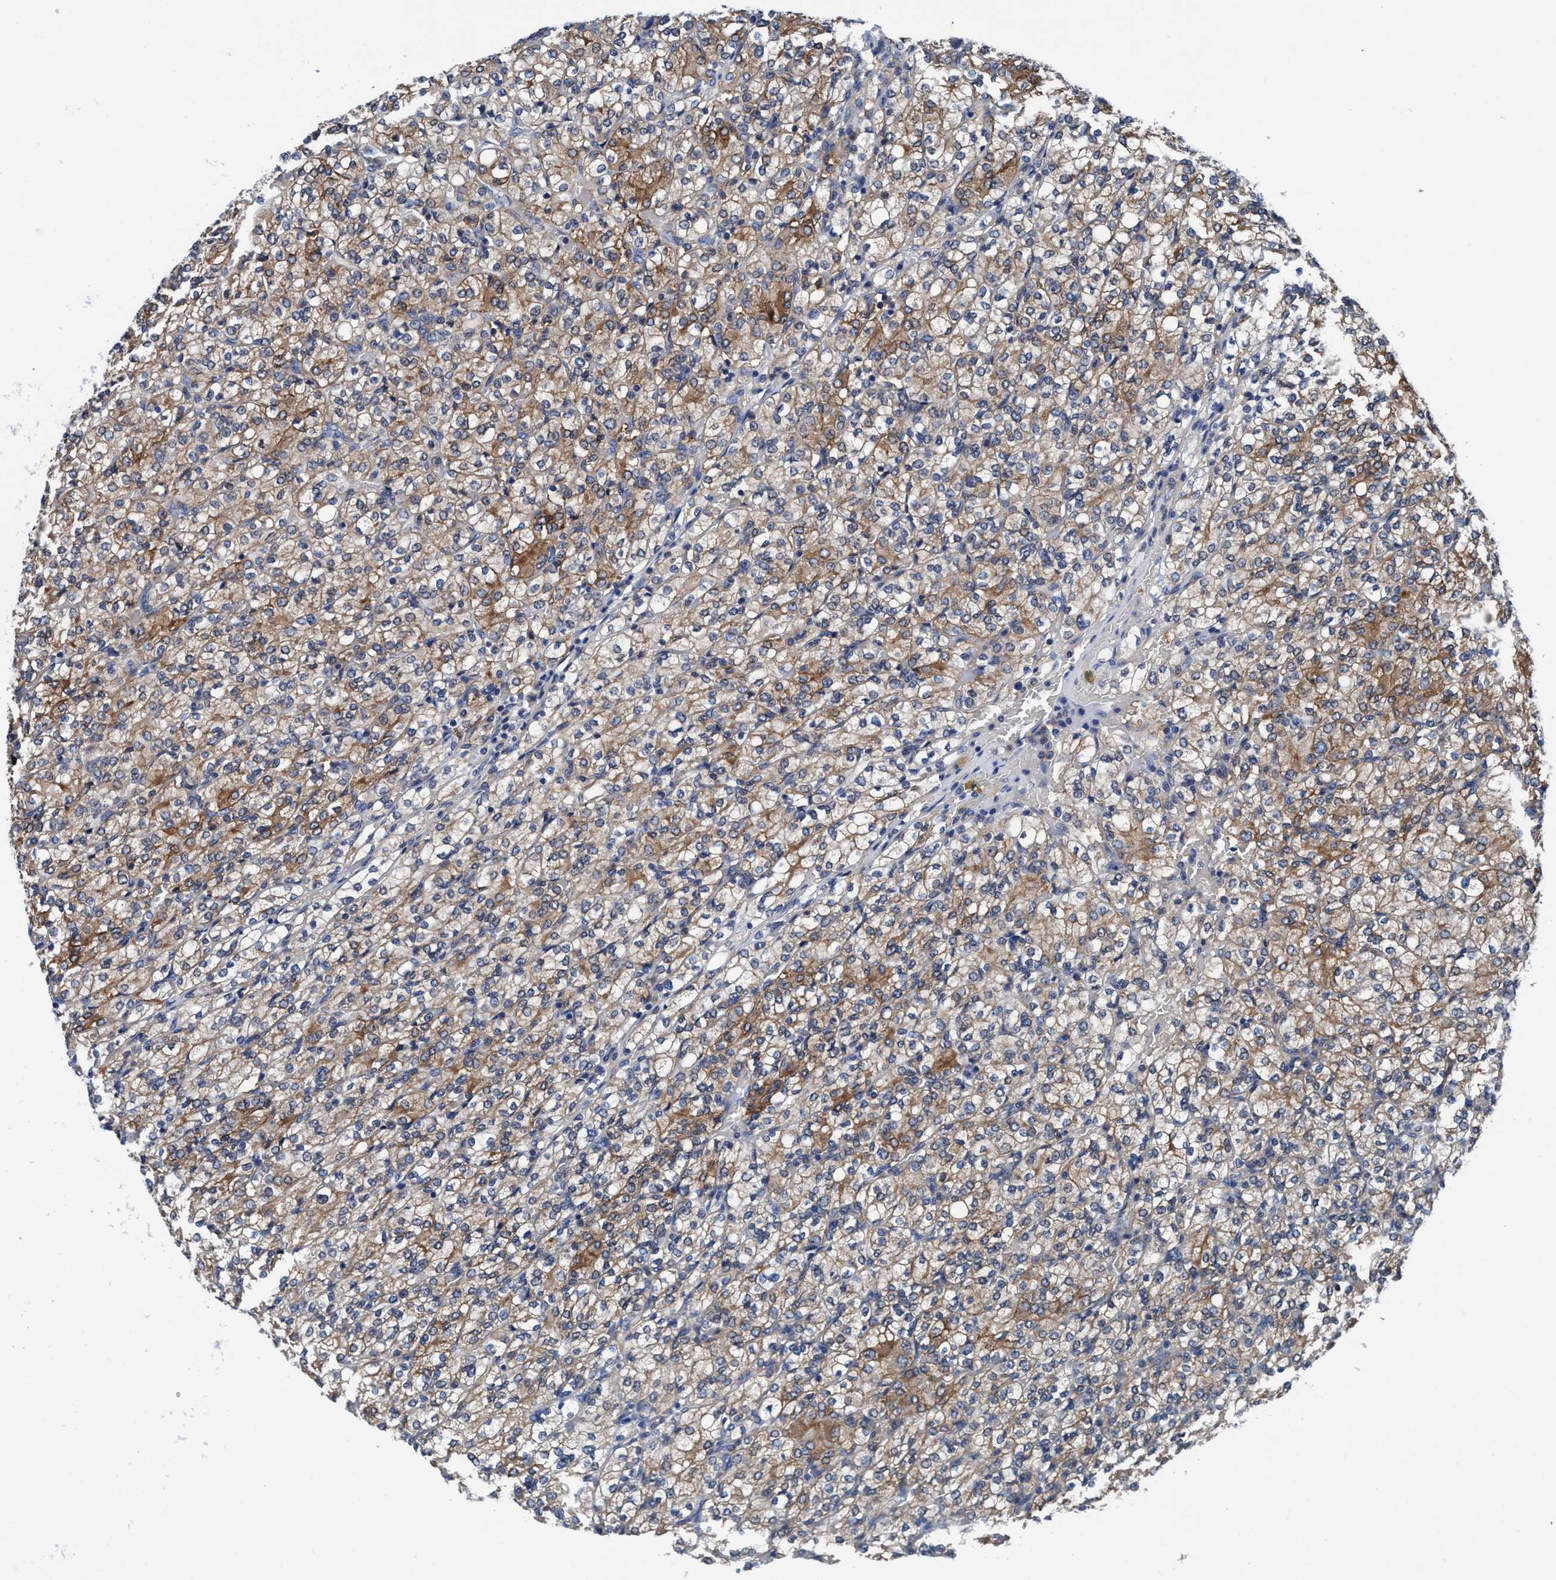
{"staining": {"intensity": "moderate", "quantity": "25%-75%", "location": "cytoplasmic/membranous"}, "tissue": "renal cancer", "cell_type": "Tumor cells", "image_type": "cancer", "snomed": [{"axis": "morphology", "description": "Adenocarcinoma, NOS"}, {"axis": "topography", "description": "Kidney"}], "caption": "High-power microscopy captured an immunohistochemistry micrograph of adenocarcinoma (renal), revealing moderate cytoplasmic/membranous staining in about 25%-75% of tumor cells.", "gene": "TMEM94", "patient": {"sex": "male", "age": 77}}